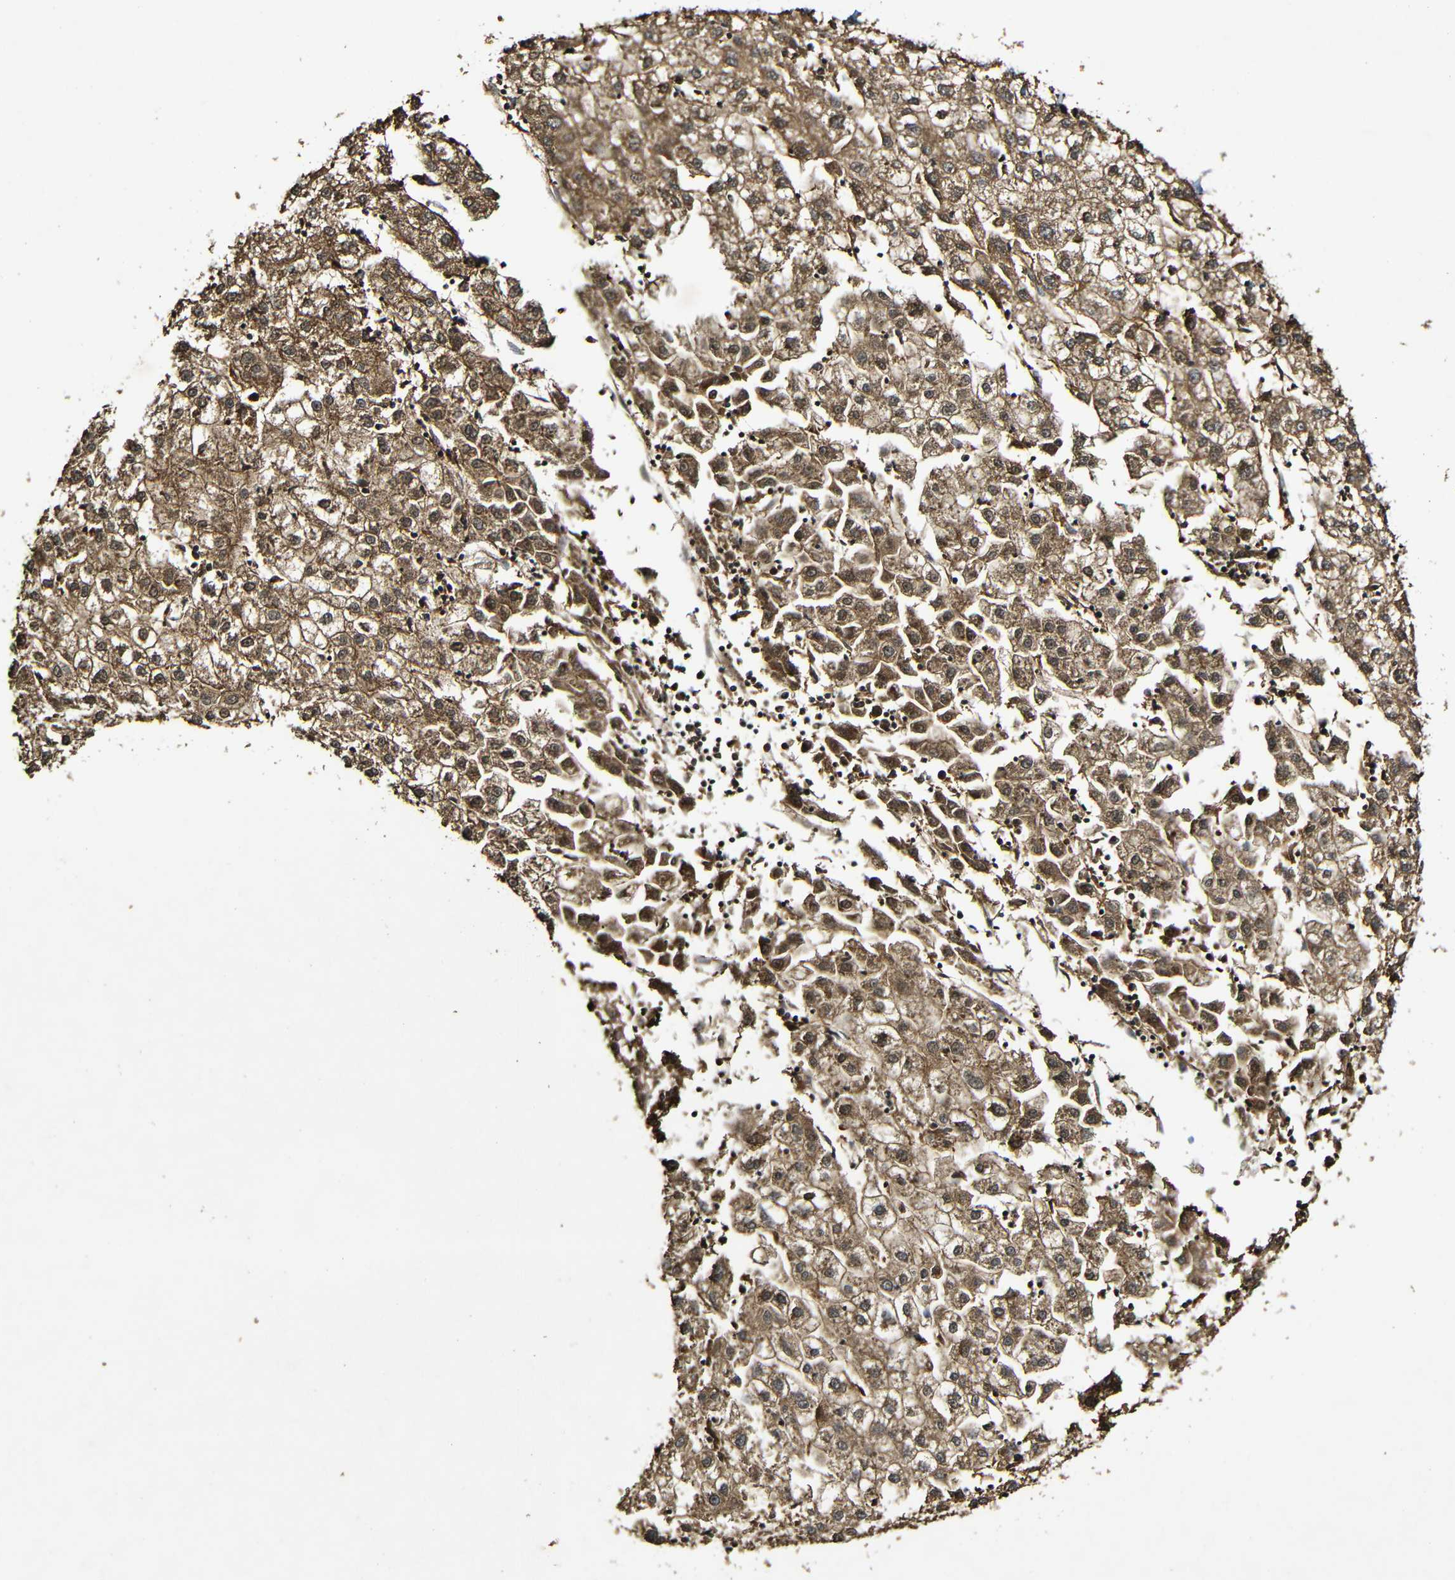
{"staining": {"intensity": "moderate", "quantity": ">75%", "location": "cytoplasmic/membranous"}, "tissue": "liver cancer", "cell_type": "Tumor cells", "image_type": "cancer", "snomed": [{"axis": "morphology", "description": "Carcinoma, Hepatocellular, NOS"}, {"axis": "topography", "description": "Liver"}], "caption": "Immunohistochemical staining of human liver hepatocellular carcinoma demonstrates medium levels of moderate cytoplasmic/membranous positivity in about >75% of tumor cells.", "gene": "CASP8", "patient": {"sex": "male", "age": 72}}